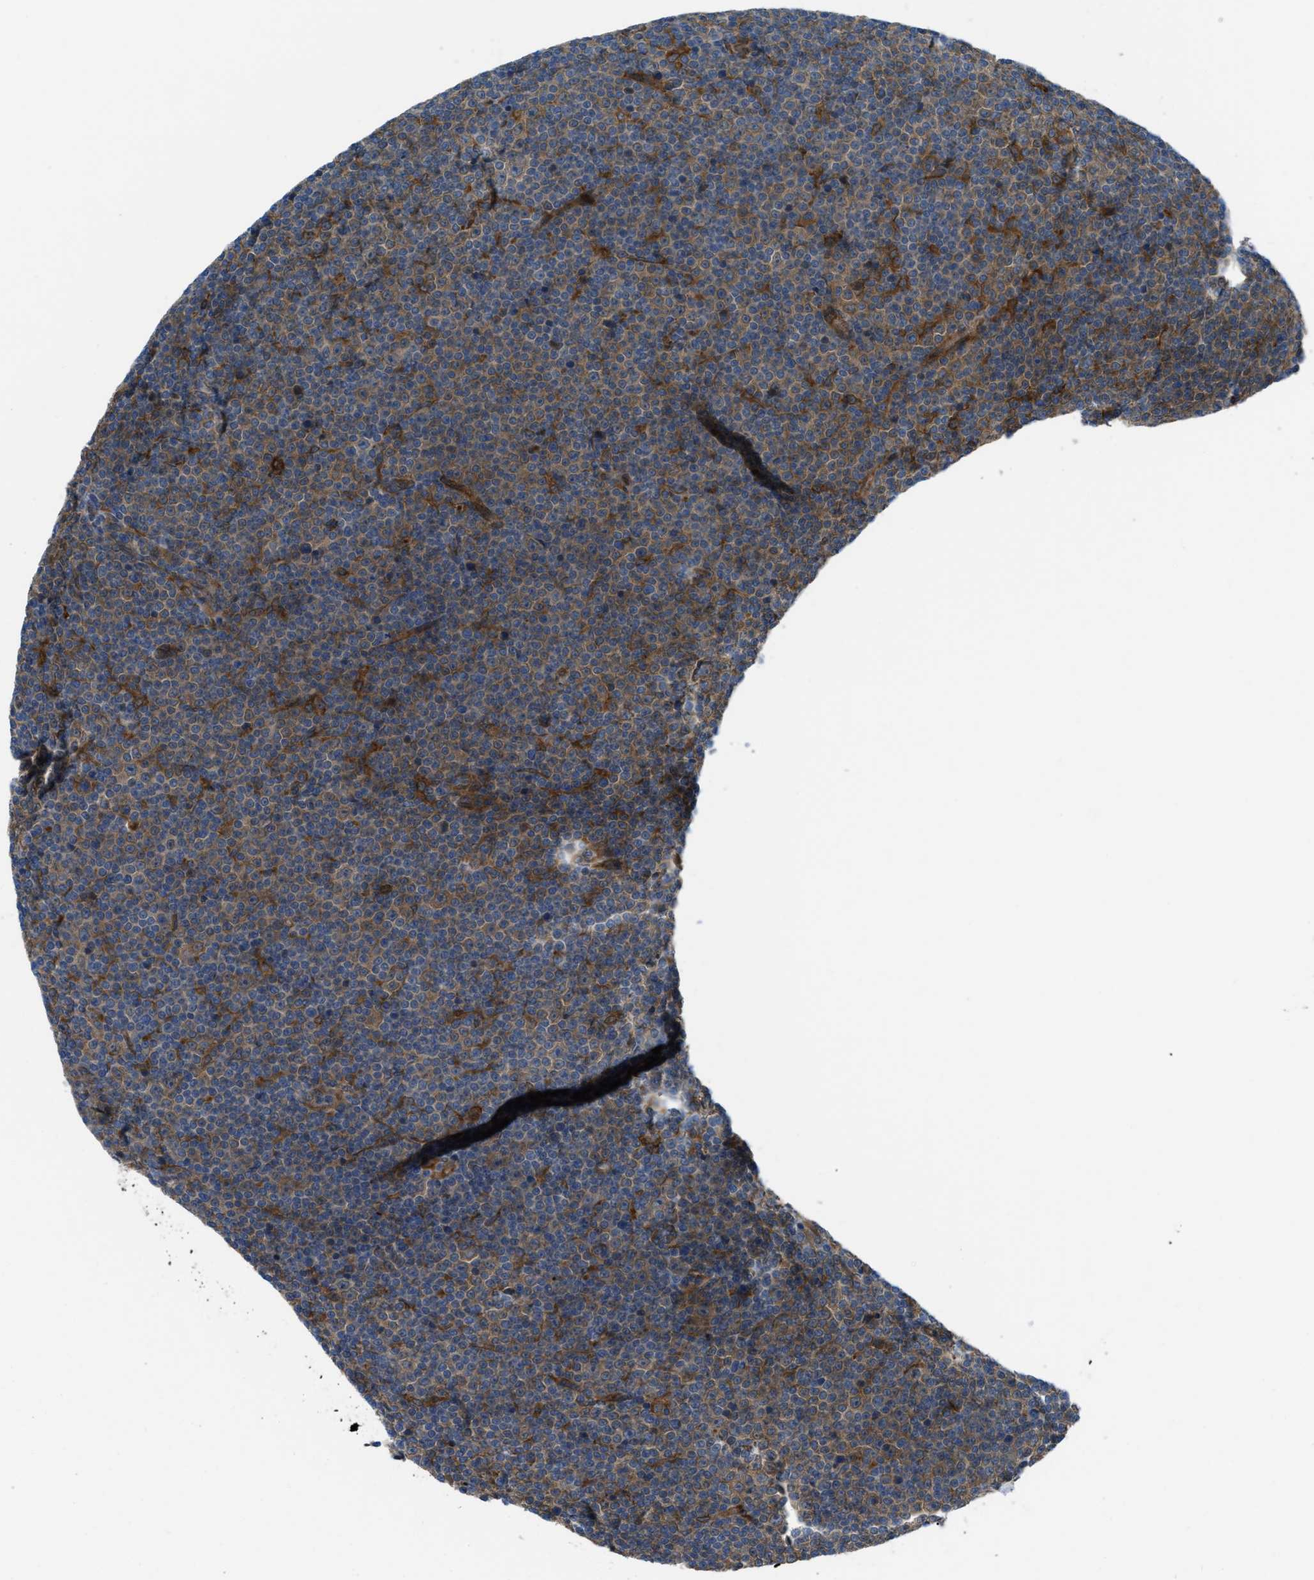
{"staining": {"intensity": "moderate", "quantity": "25%-75%", "location": "cytoplasmic/membranous"}, "tissue": "lymphoma", "cell_type": "Tumor cells", "image_type": "cancer", "snomed": [{"axis": "morphology", "description": "Malignant lymphoma, non-Hodgkin's type, Low grade"}, {"axis": "topography", "description": "Lymph node"}], "caption": "Malignant lymphoma, non-Hodgkin's type (low-grade) tissue demonstrates moderate cytoplasmic/membranous positivity in about 25%-75% of tumor cells, visualized by immunohistochemistry. Nuclei are stained in blue.", "gene": "BAZ2B", "patient": {"sex": "female", "age": 67}}